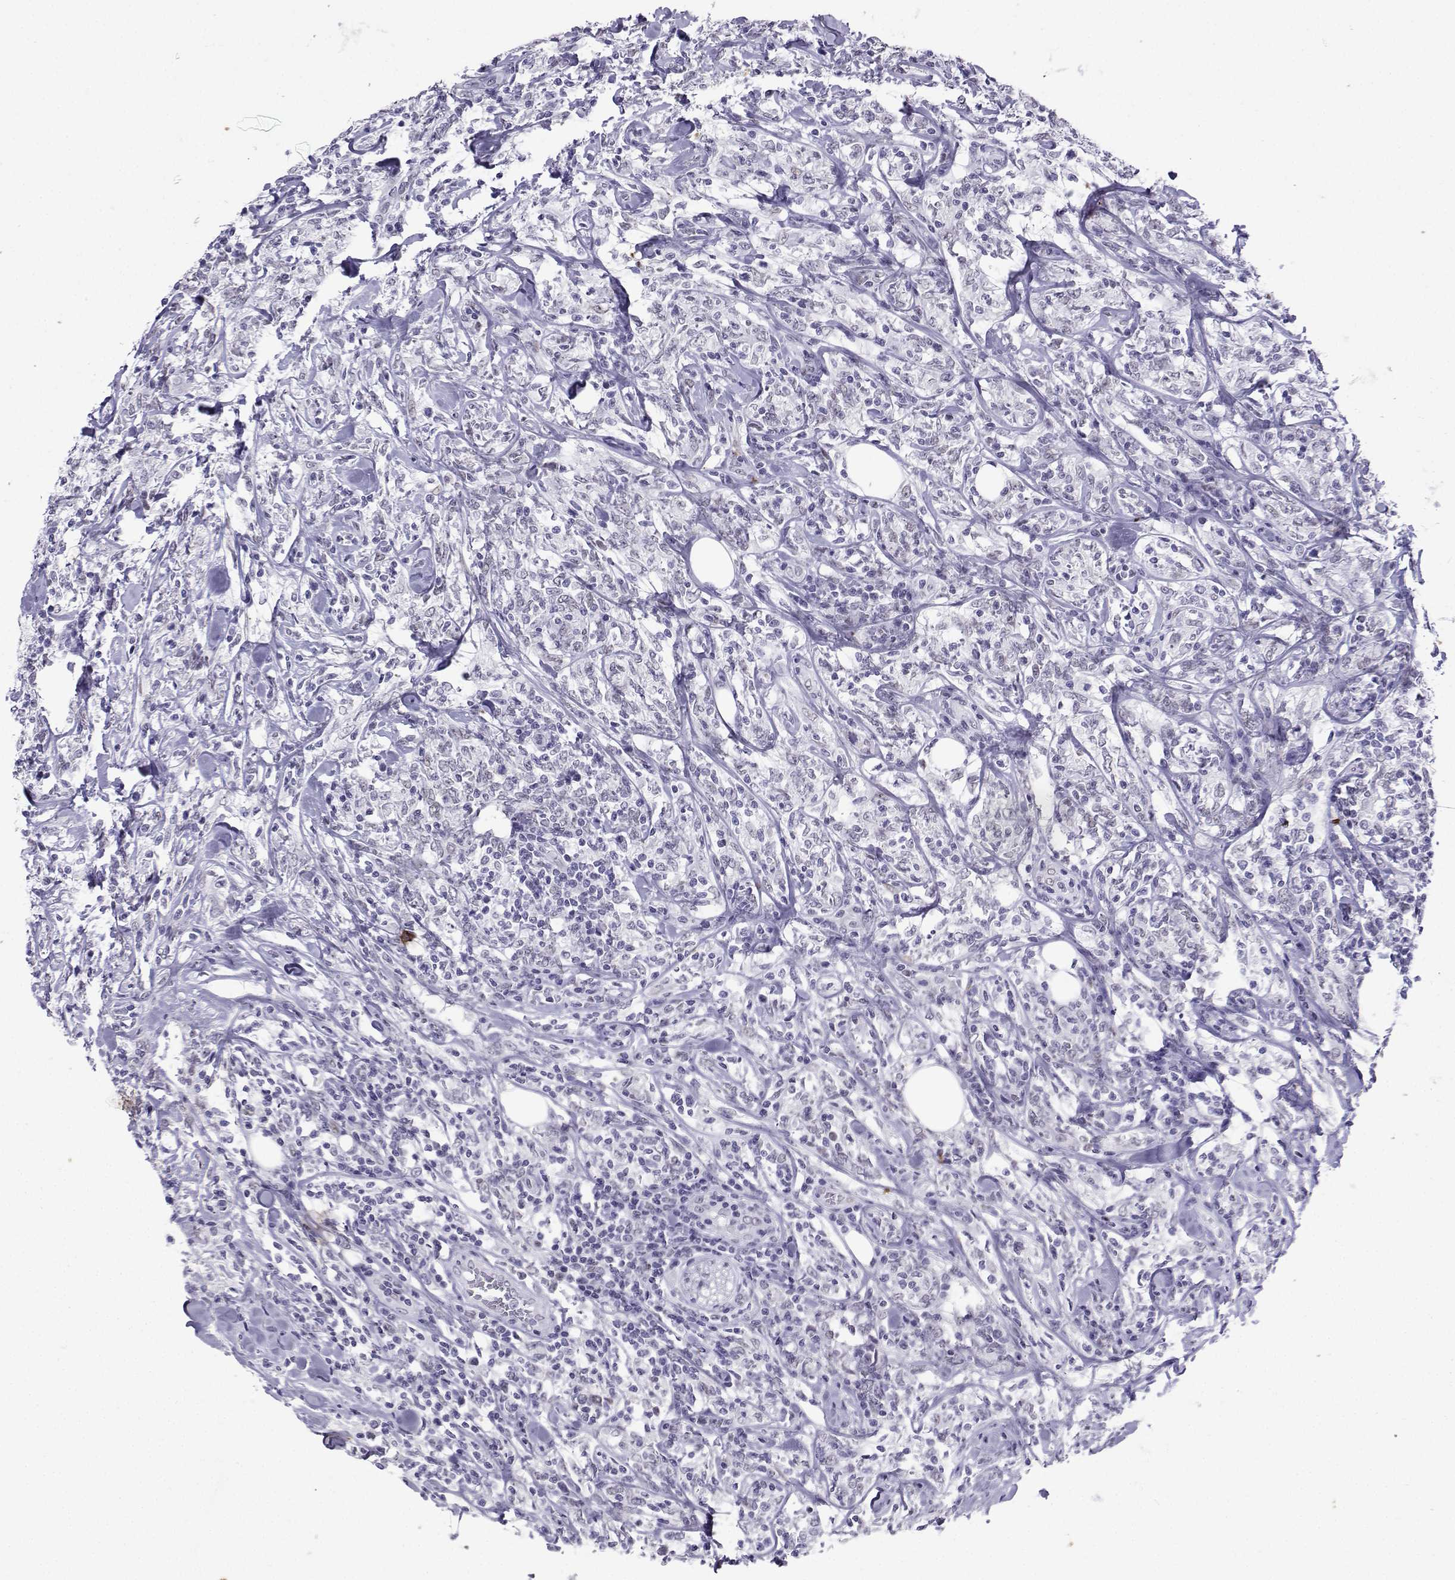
{"staining": {"intensity": "negative", "quantity": "none", "location": "none"}, "tissue": "lymphoma", "cell_type": "Tumor cells", "image_type": "cancer", "snomed": [{"axis": "morphology", "description": "Malignant lymphoma, non-Hodgkin's type, High grade"}, {"axis": "topography", "description": "Lymph node"}], "caption": "IHC micrograph of lymphoma stained for a protein (brown), which demonstrates no positivity in tumor cells.", "gene": "LORICRIN", "patient": {"sex": "female", "age": 84}}